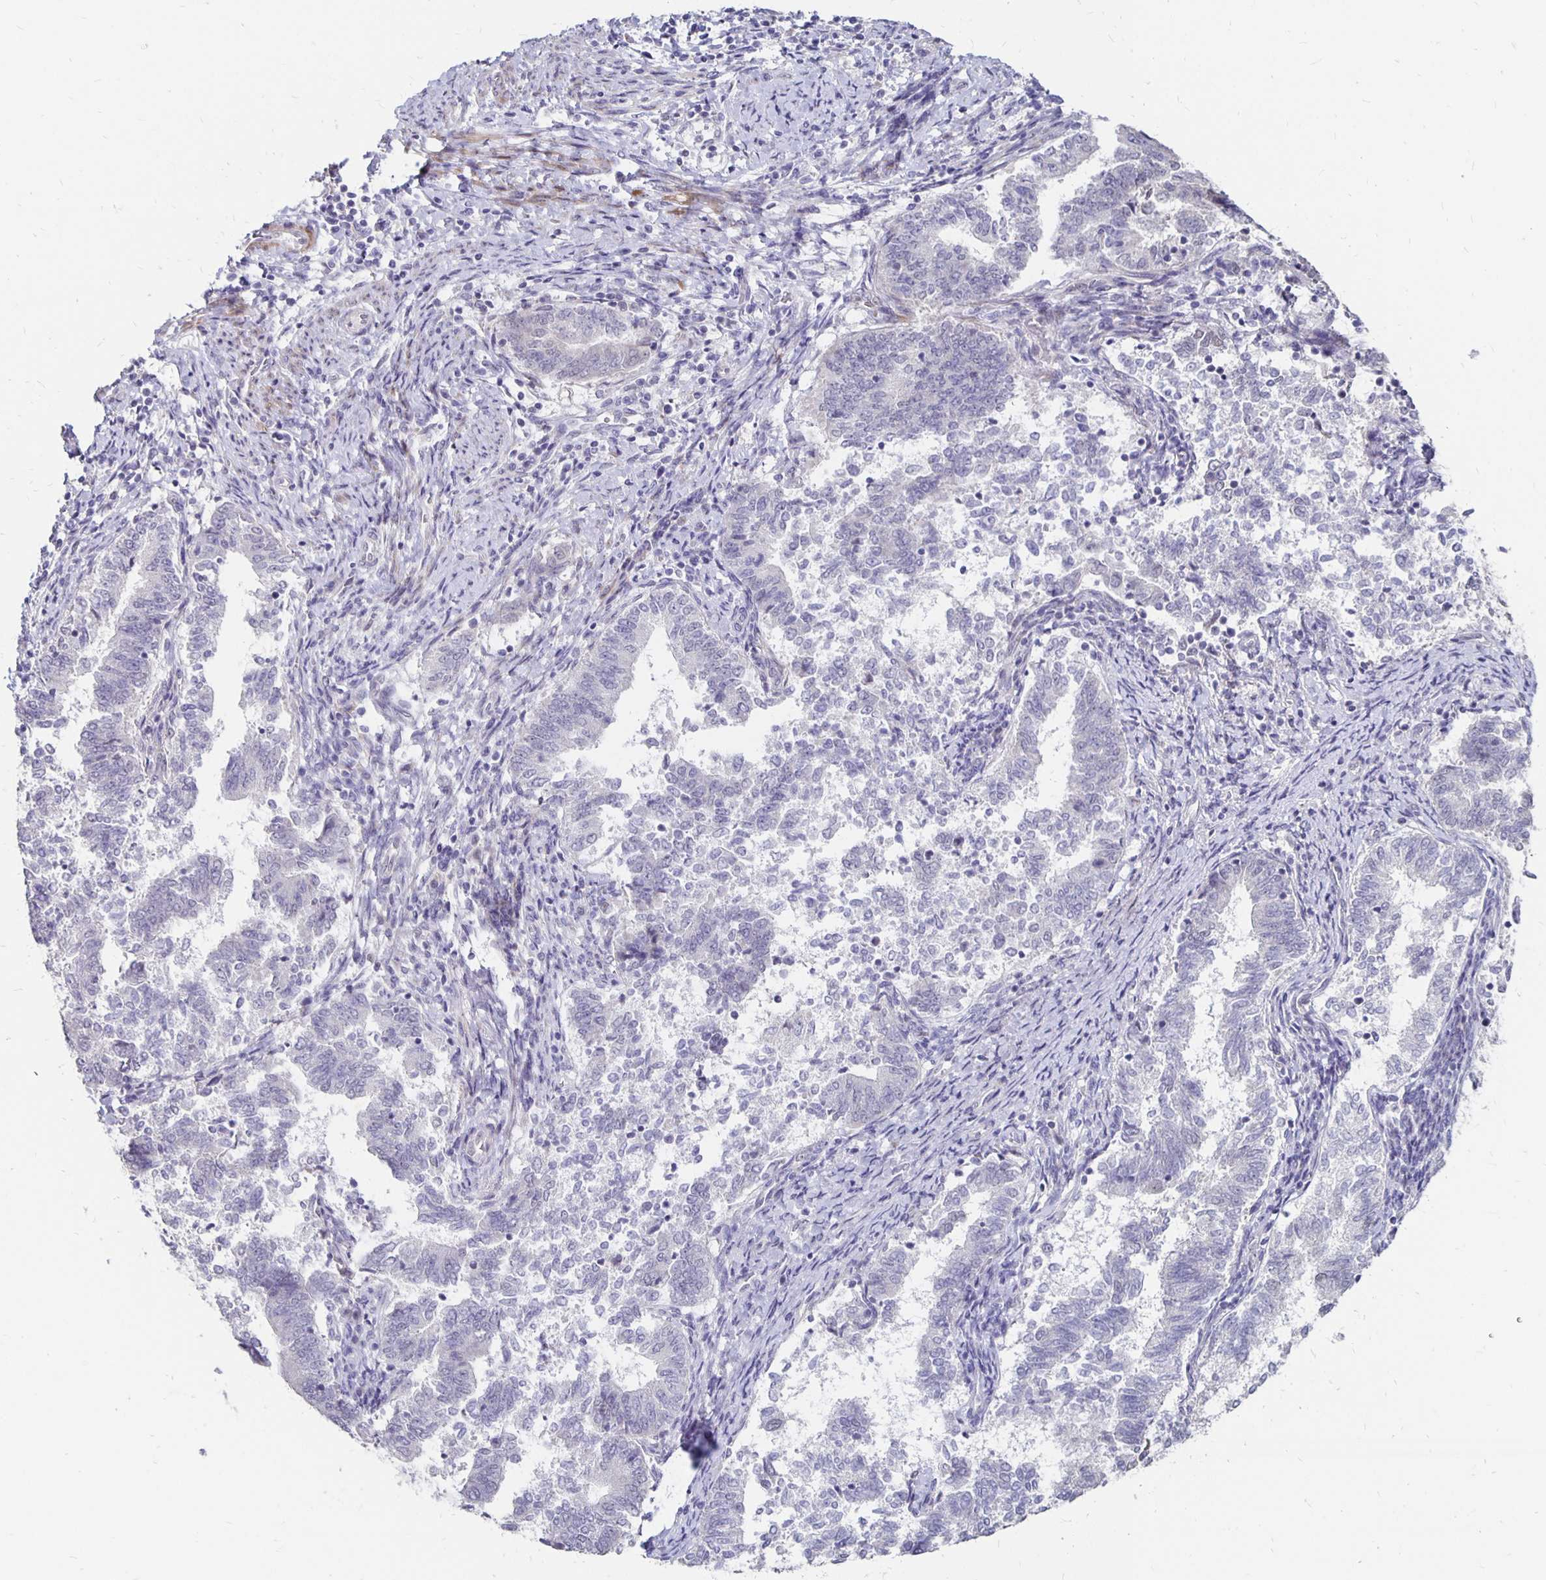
{"staining": {"intensity": "negative", "quantity": "none", "location": "none"}, "tissue": "endometrial cancer", "cell_type": "Tumor cells", "image_type": "cancer", "snomed": [{"axis": "morphology", "description": "Adenocarcinoma, NOS"}, {"axis": "topography", "description": "Endometrium"}], "caption": "IHC micrograph of neoplastic tissue: endometrial cancer (adenocarcinoma) stained with DAB displays no significant protein staining in tumor cells.", "gene": "ATOSB", "patient": {"sex": "female", "age": 65}}